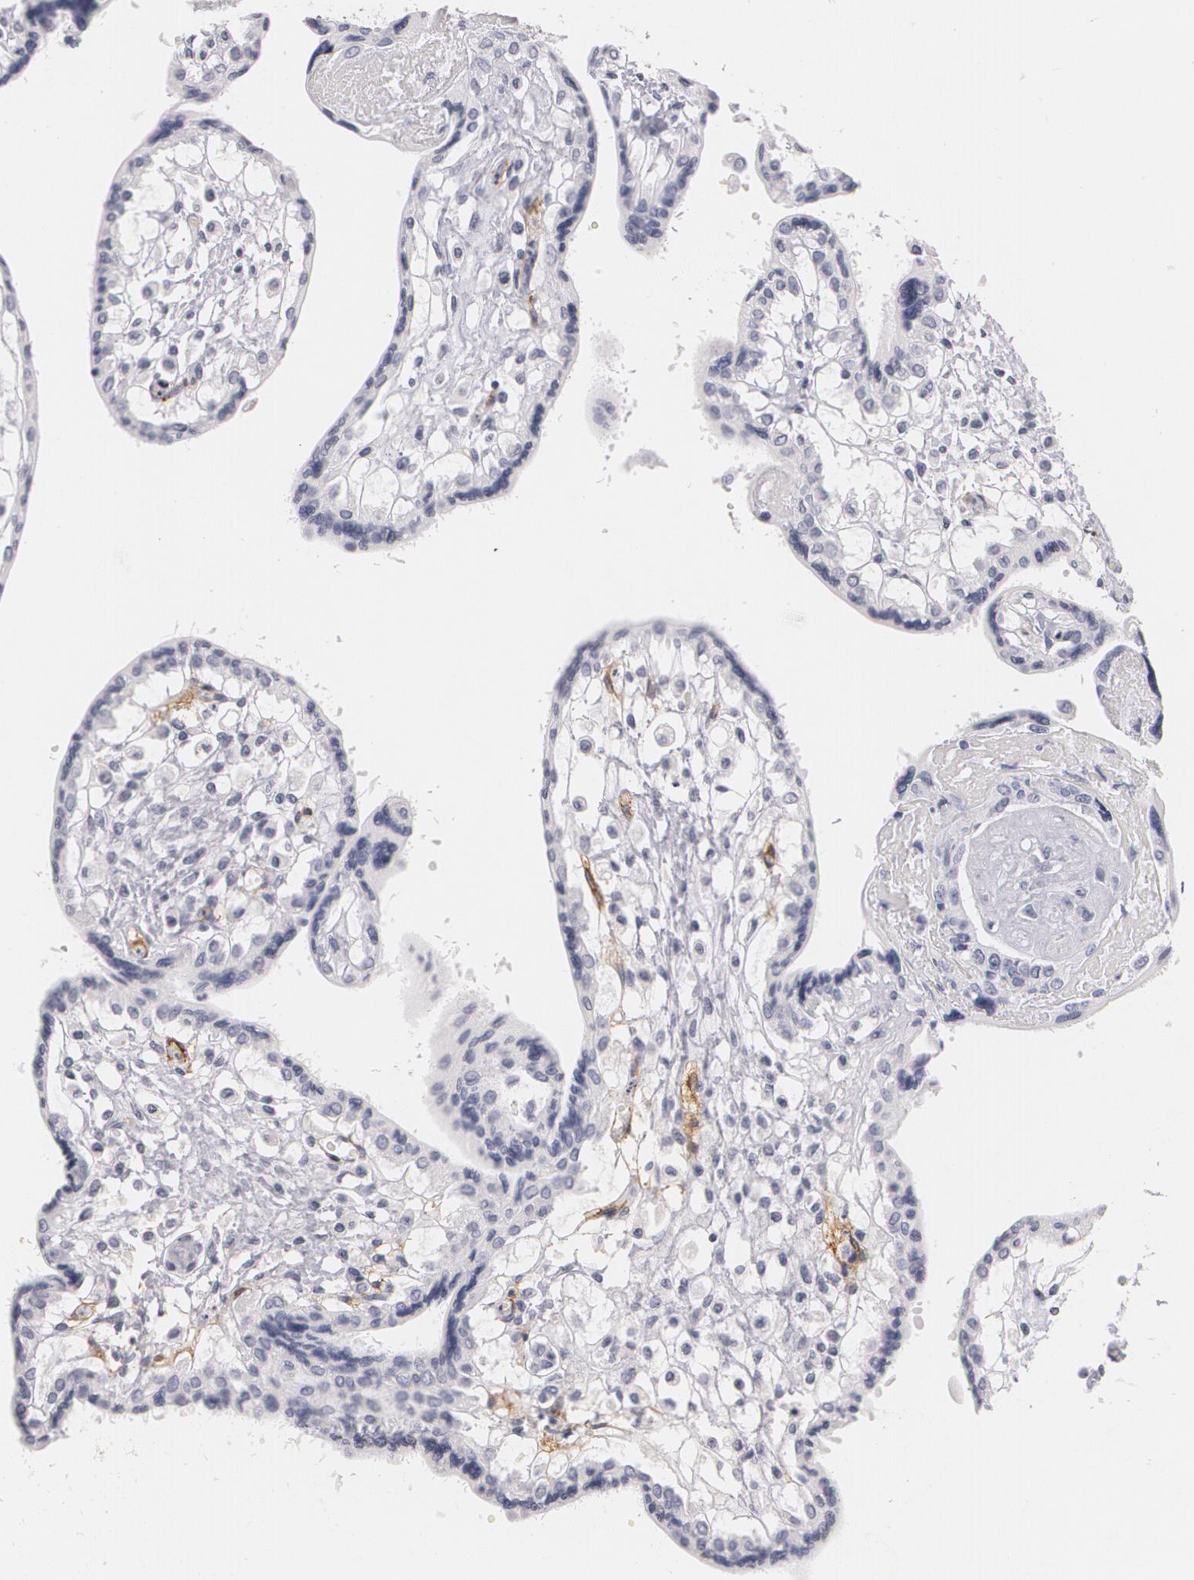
{"staining": {"intensity": "negative", "quantity": "none", "location": "none"}, "tissue": "placenta", "cell_type": "Decidual cells", "image_type": "normal", "snomed": [{"axis": "morphology", "description": "Normal tissue, NOS"}, {"axis": "topography", "description": "Placenta"}], "caption": "Immunohistochemical staining of benign placenta reveals no significant expression in decidual cells.", "gene": "NGFR", "patient": {"sex": "female", "age": 31}}